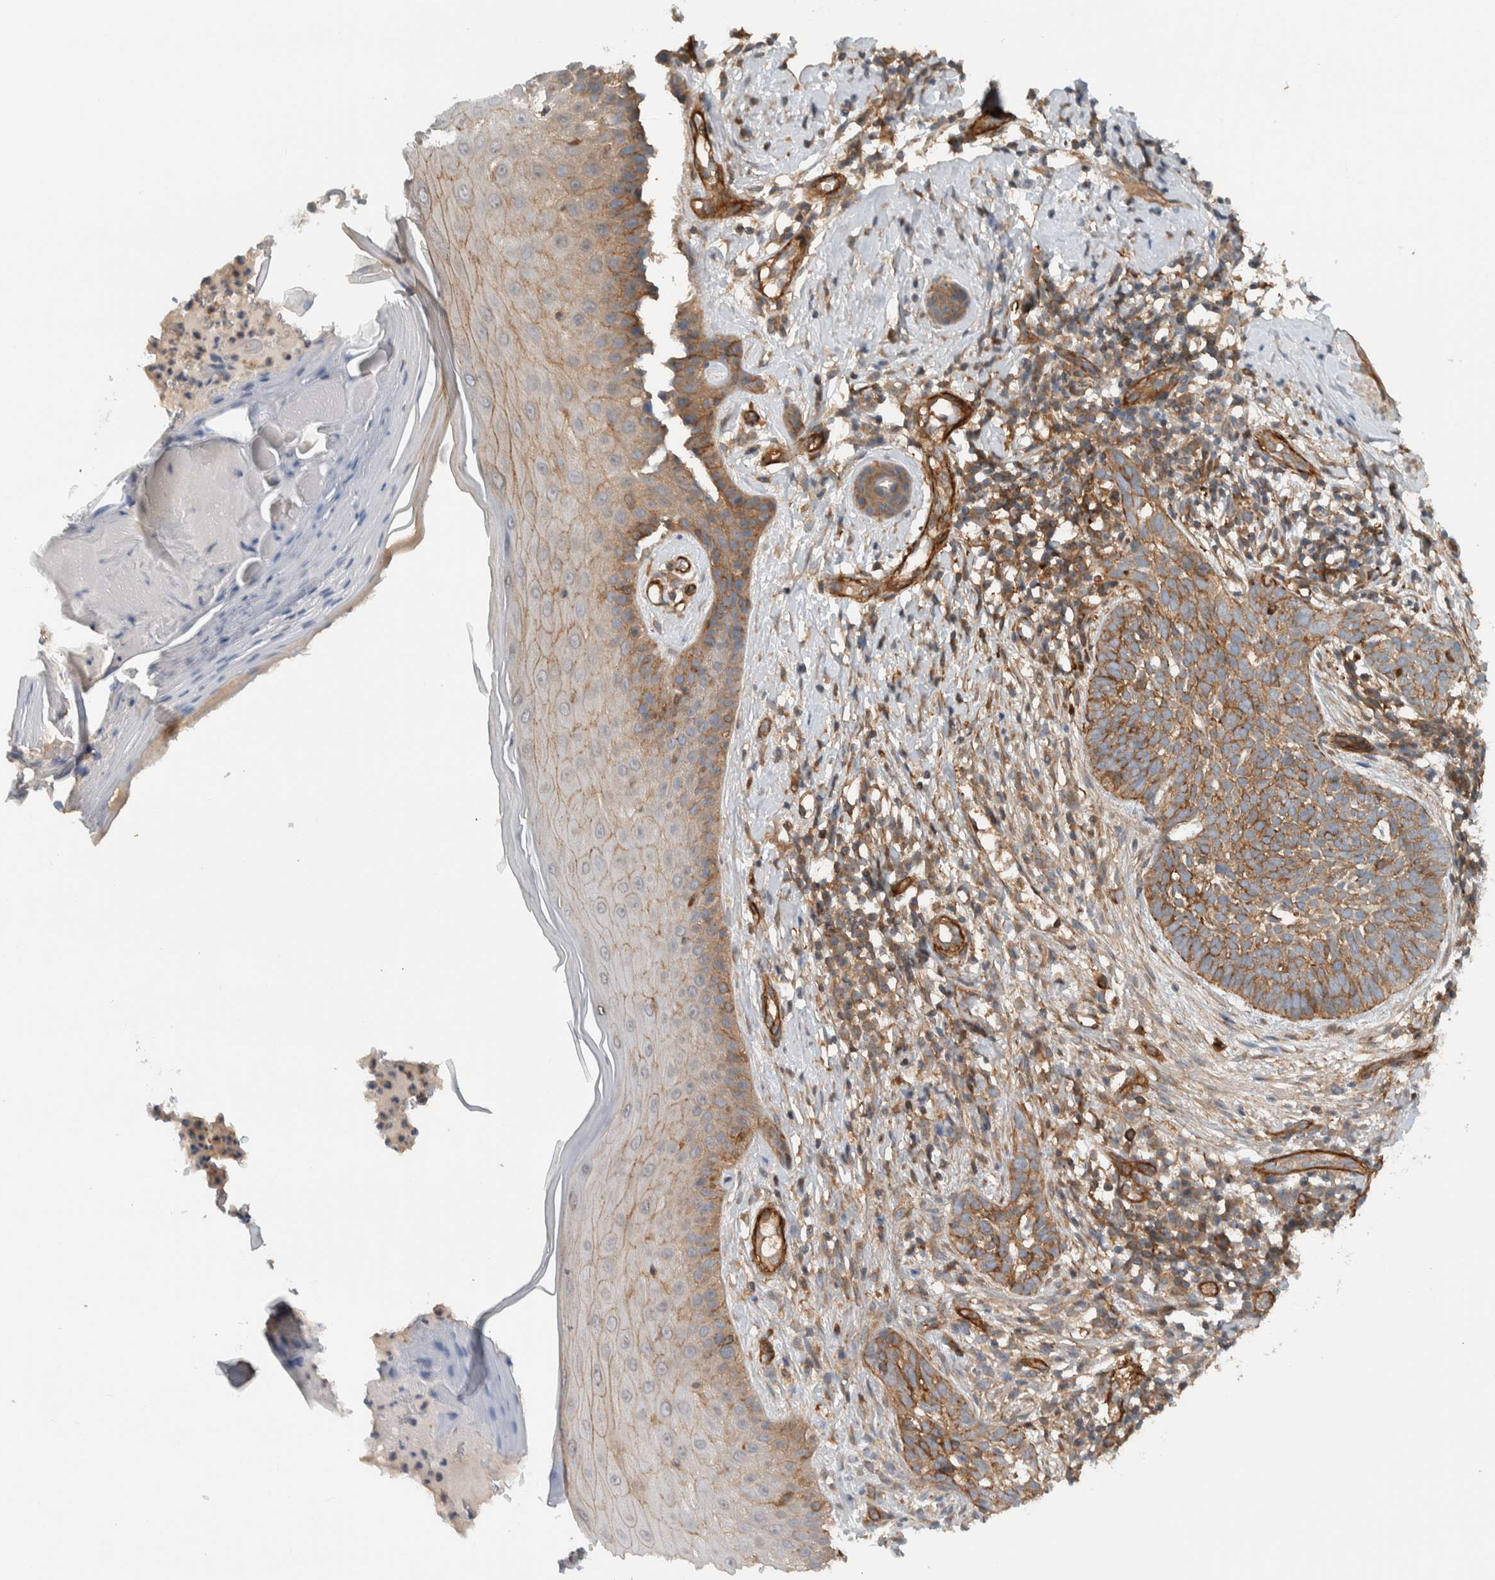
{"staining": {"intensity": "moderate", "quantity": ">75%", "location": "cytoplasmic/membranous"}, "tissue": "skin cancer", "cell_type": "Tumor cells", "image_type": "cancer", "snomed": [{"axis": "morphology", "description": "Normal tissue, NOS"}, {"axis": "morphology", "description": "Basal cell carcinoma"}, {"axis": "topography", "description": "Skin"}], "caption": "Immunohistochemical staining of human skin cancer (basal cell carcinoma) displays medium levels of moderate cytoplasmic/membranous staining in about >75% of tumor cells. The staining is performed using DAB brown chromogen to label protein expression. The nuclei are counter-stained blue using hematoxylin.", "gene": "MPRIP", "patient": {"sex": "male", "age": 67}}